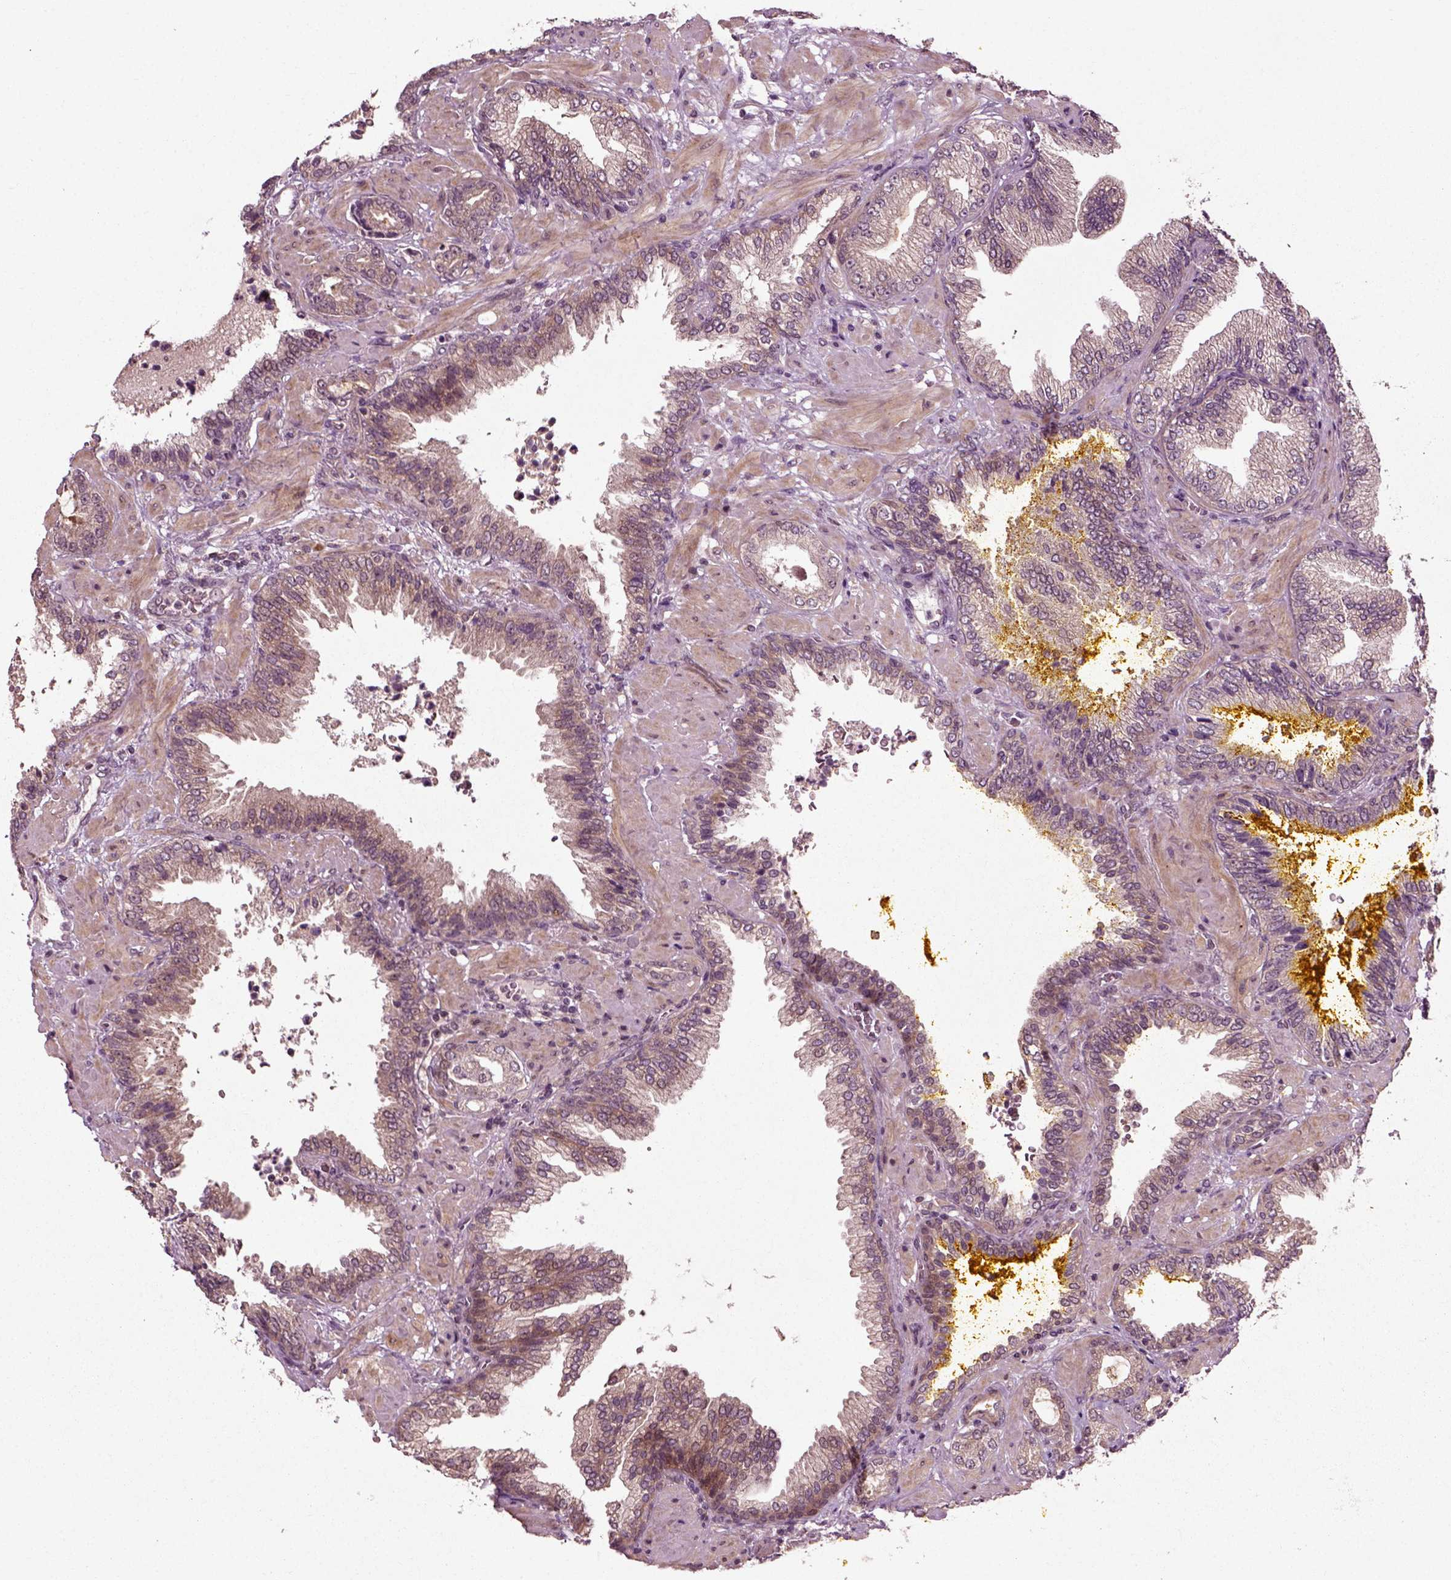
{"staining": {"intensity": "negative", "quantity": "none", "location": "none"}, "tissue": "prostate cancer", "cell_type": "Tumor cells", "image_type": "cancer", "snomed": [{"axis": "morphology", "description": "Adenocarcinoma, Low grade"}, {"axis": "topography", "description": "Prostate"}], "caption": "An immunohistochemistry photomicrograph of prostate adenocarcinoma (low-grade) is shown. There is no staining in tumor cells of prostate adenocarcinoma (low-grade).", "gene": "PLCD3", "patient": {"sex": "male", "age": 68}}